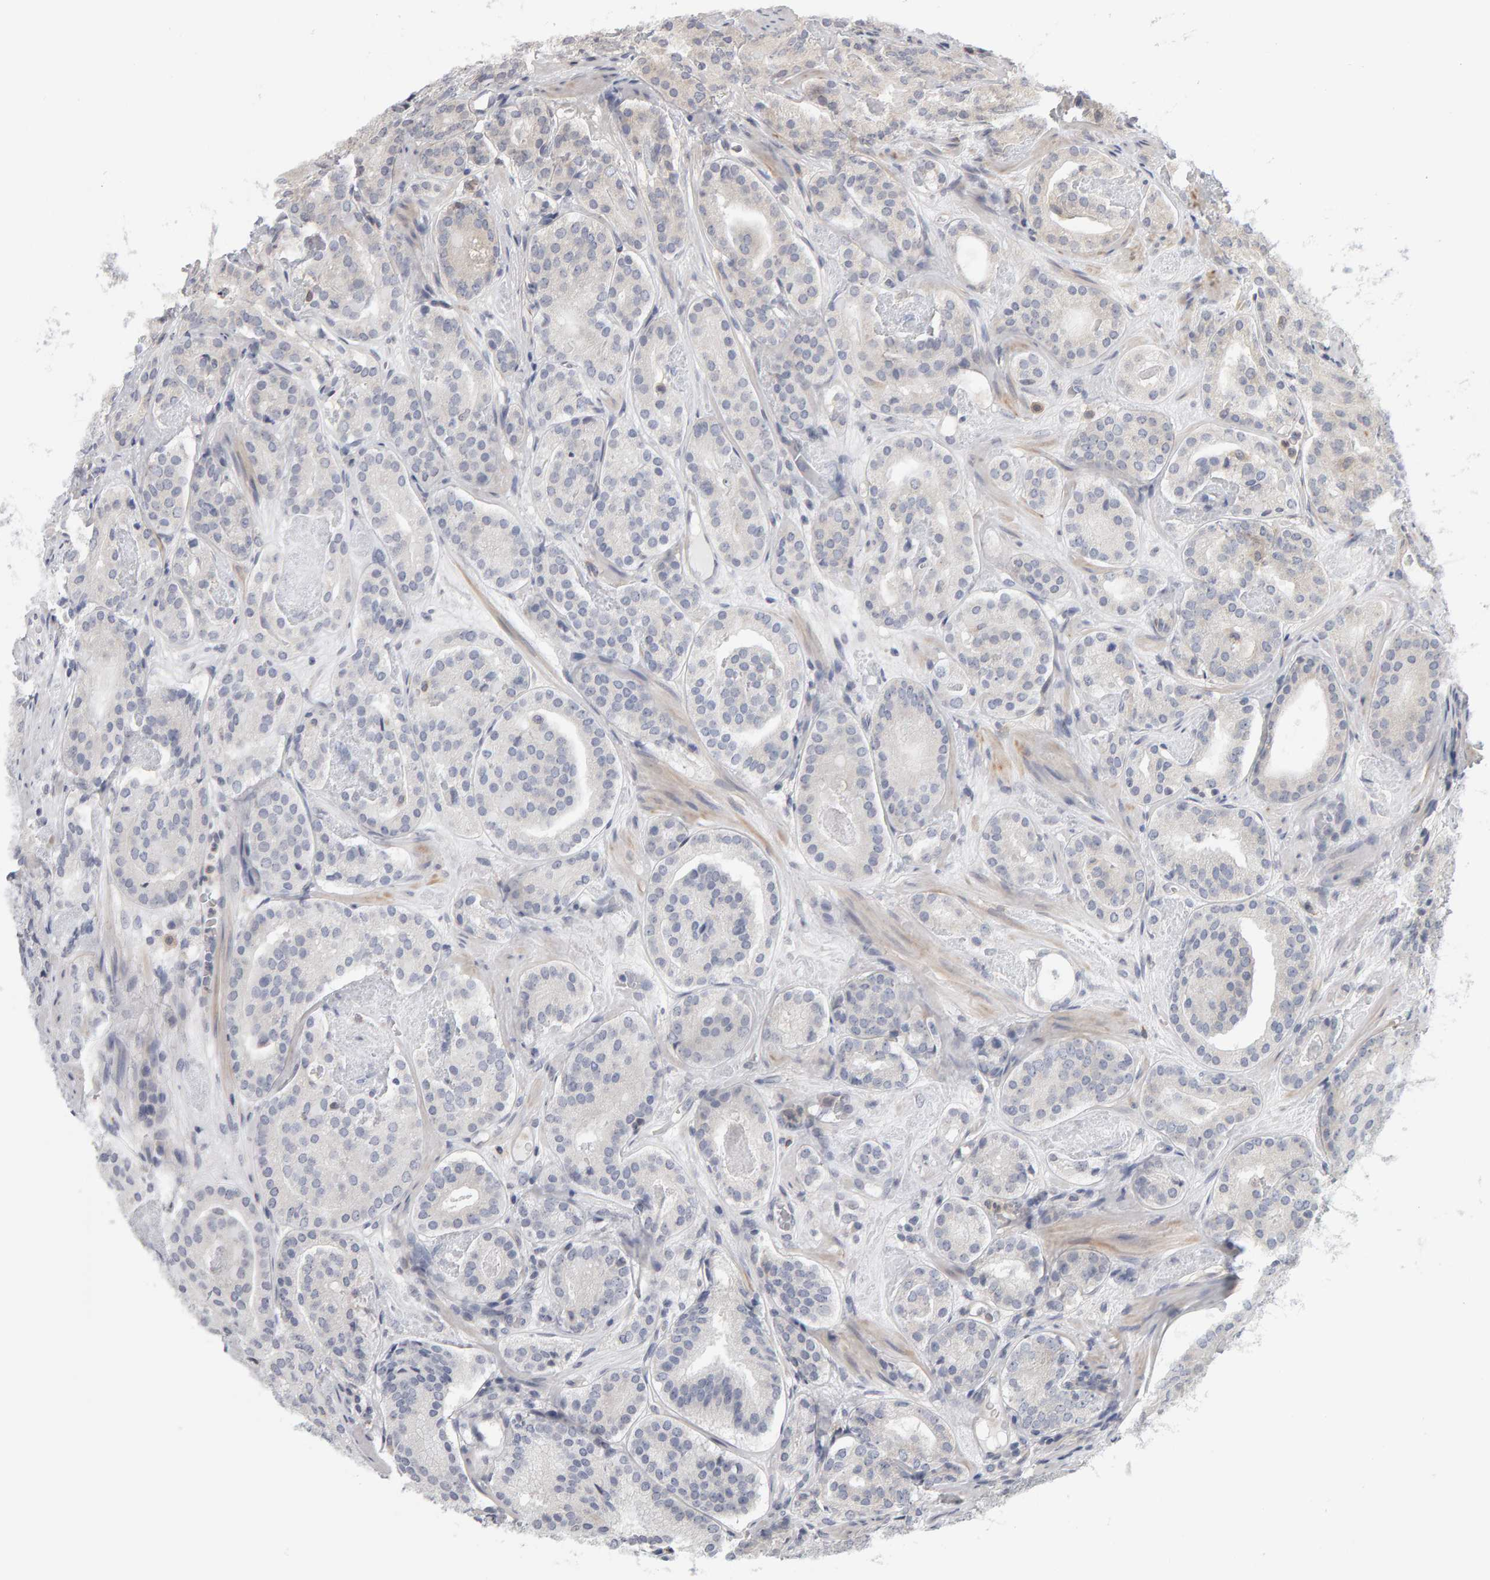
{"staining": {"intensity": "negative", "quantity": "none", "location": "none"}, "tissue": "prostate cancer", "cell_type": "Tumor cells", "image_type": "cancer", "snomed": [{"axis": "morphology", "description": "Adenocarcinoma, Low grade"}, {"axis": "topography", "description": "Prostate"}], "caption": "DAB immunohistochemical staining of prostate cancer exhibits no significant staining in tumor cells. The staining is performed using DAB (3,3'-diaminobenzidine) brown chromogen with nuclei counter-stained in using hematoxylin.", "gene": "MSRA", "patient": {"sex": "male", "age": 69}}